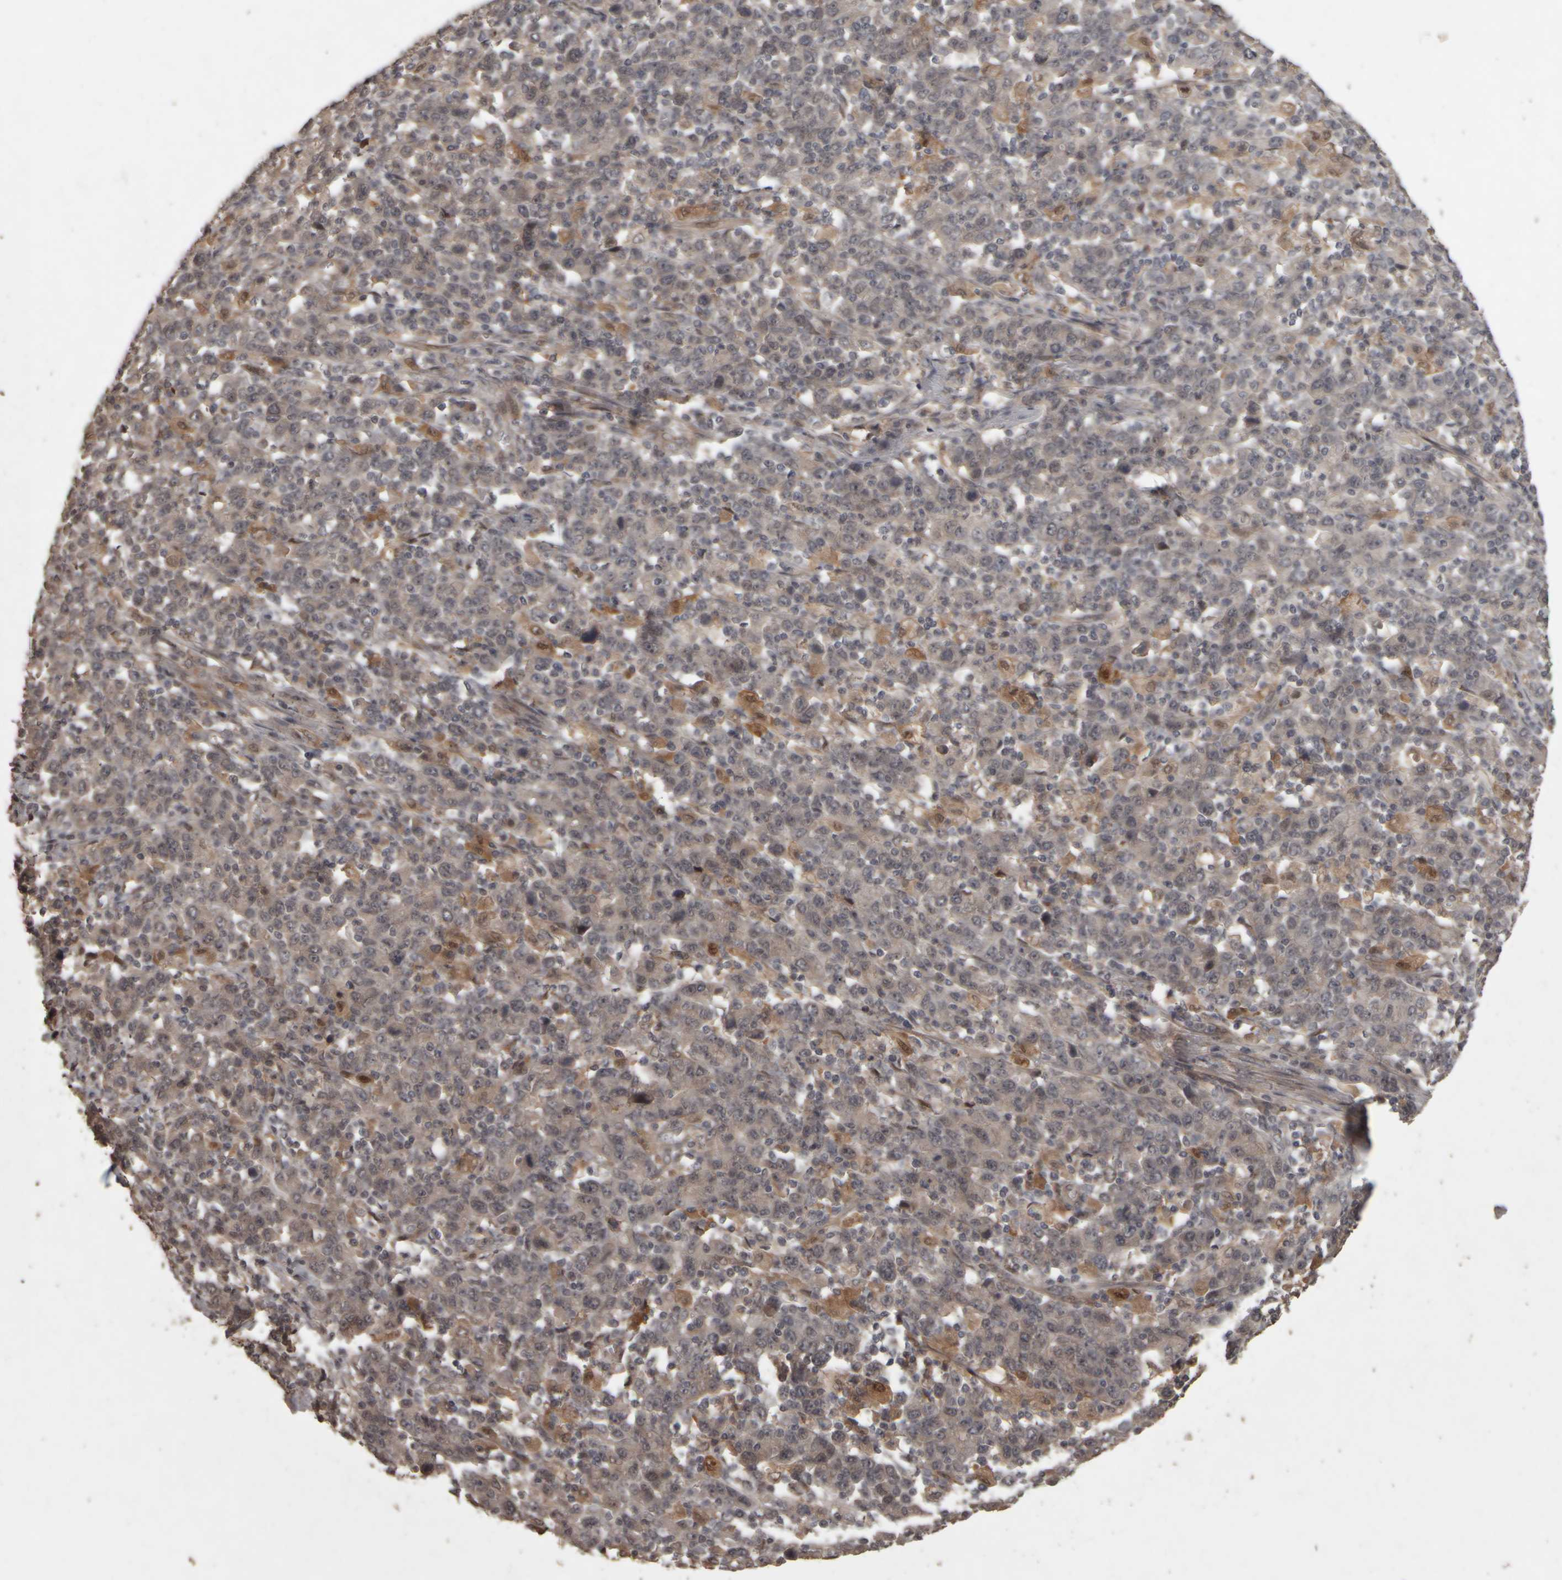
{"staining": {"intensity": "moderate", "quantity": "<25%", "location": "cytoplasmic/membranous,nuclear"}, "tissue": "stomach cancer", "cell_type": "Tumor cells", "image_type": "cancer", "snomed": [{"axis": "morphology", "description": "Adenocarcinoma, NOS"}, {"axis": "topography", "description": "Stomach, upper"}], "caption": "Immunohistochemical staining of adenocarcinoma (stomach) displays moderate cytoplasmic/membranous and nuclear protein expression in about <25% of tumor cells.", "gene": "ACO1", "patient": {"sex": "male", "age": 69}}